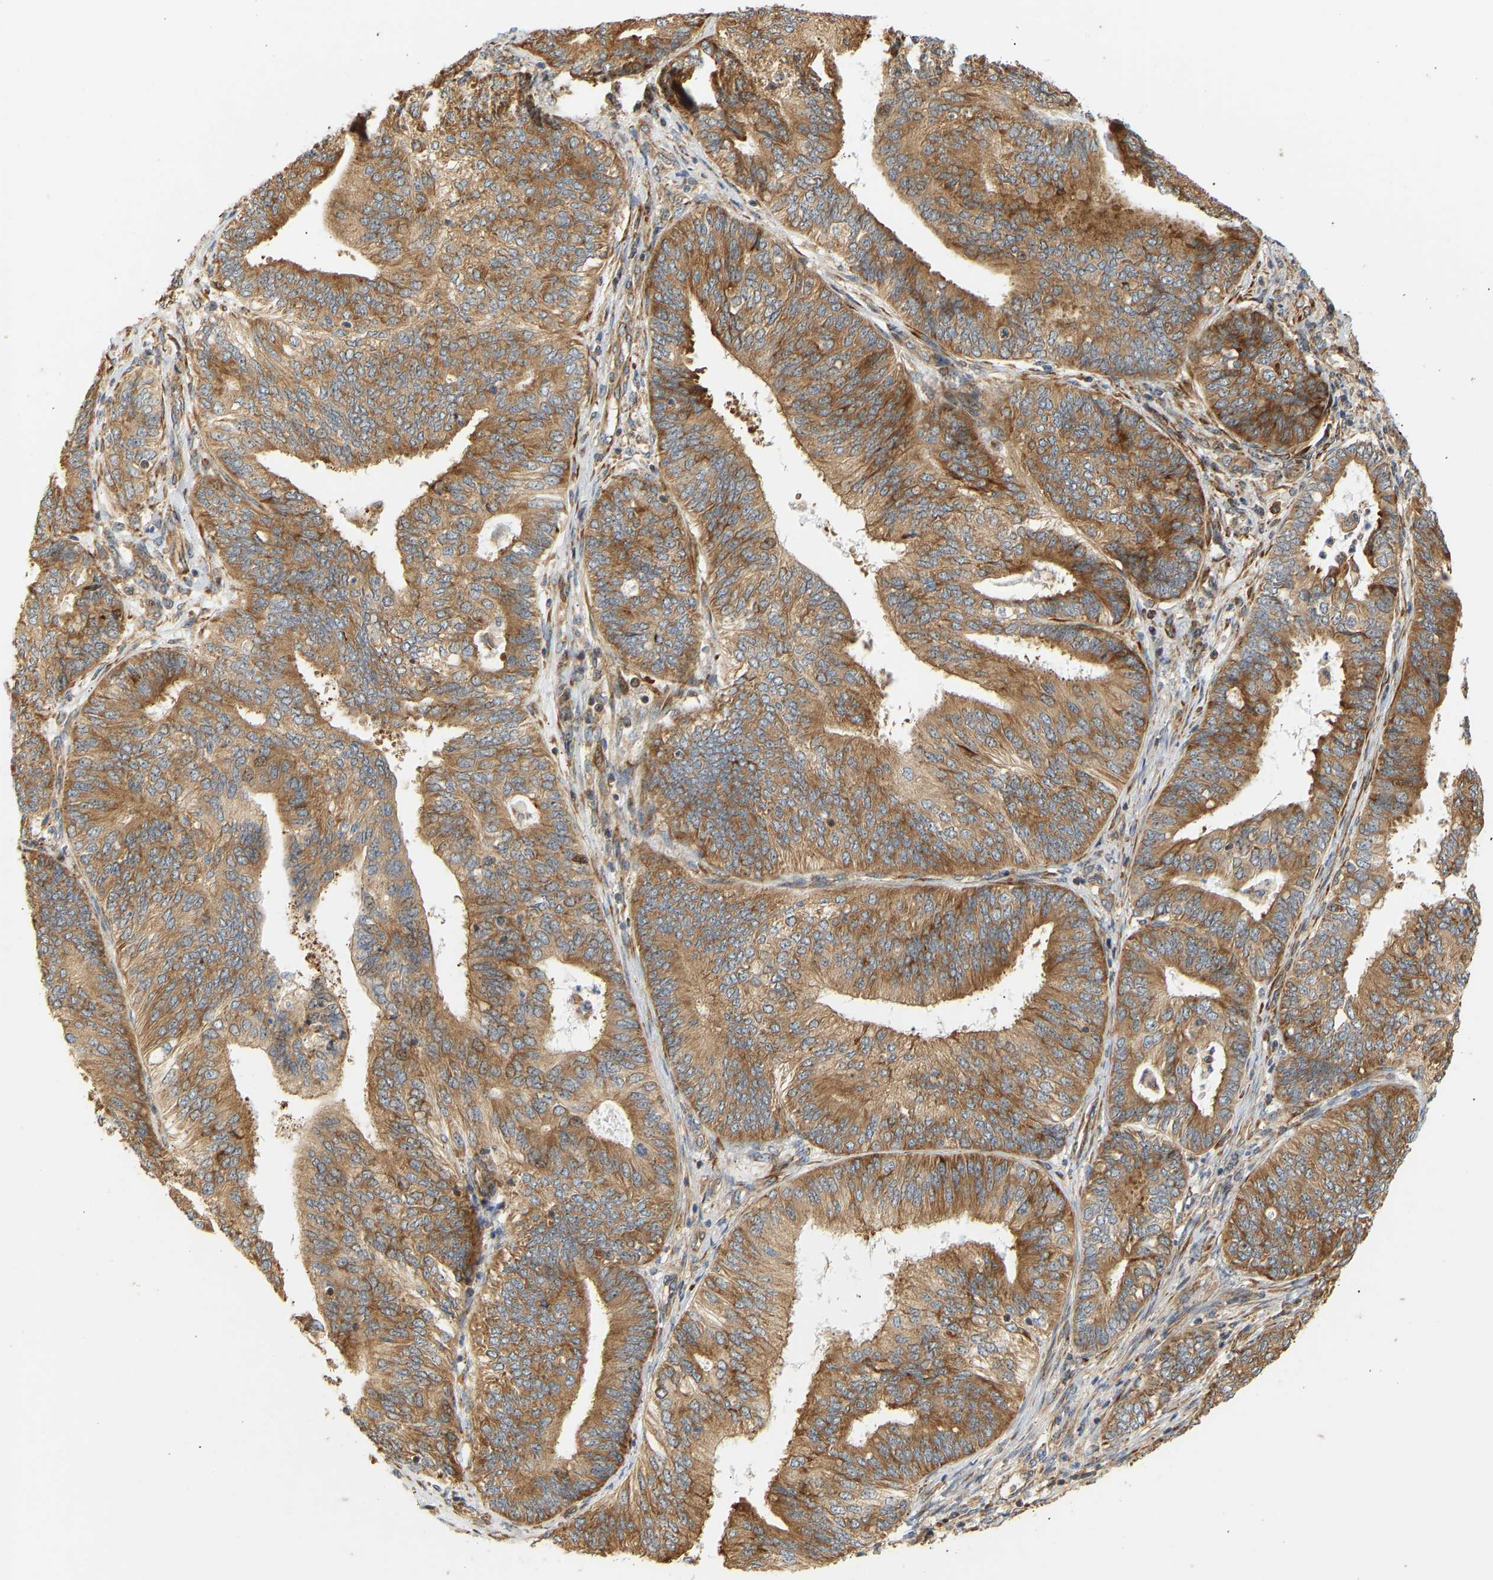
{"staining": {"intensity": "strong", "quantity": ">75%", "location": "cytoplasmic/membranous"}, "tissue": "endometrial cancer", "cell_type": "Tumor cells", "image_type": "cancer", "snomed": [{"axis": "morphology", "description": "Adenocarcinoma, NOS"}, {"axis": "topography", "description": "Endometrium"}], "caption": "High-power microscopy captured an IHC micrograph of endometrial adenocarcinoma, revealing strong cytoplasmic/membranous positivity in about >75% of tumor cells.", "gene": "RPS14", "patient": {"sex": "female", "age": 58}}